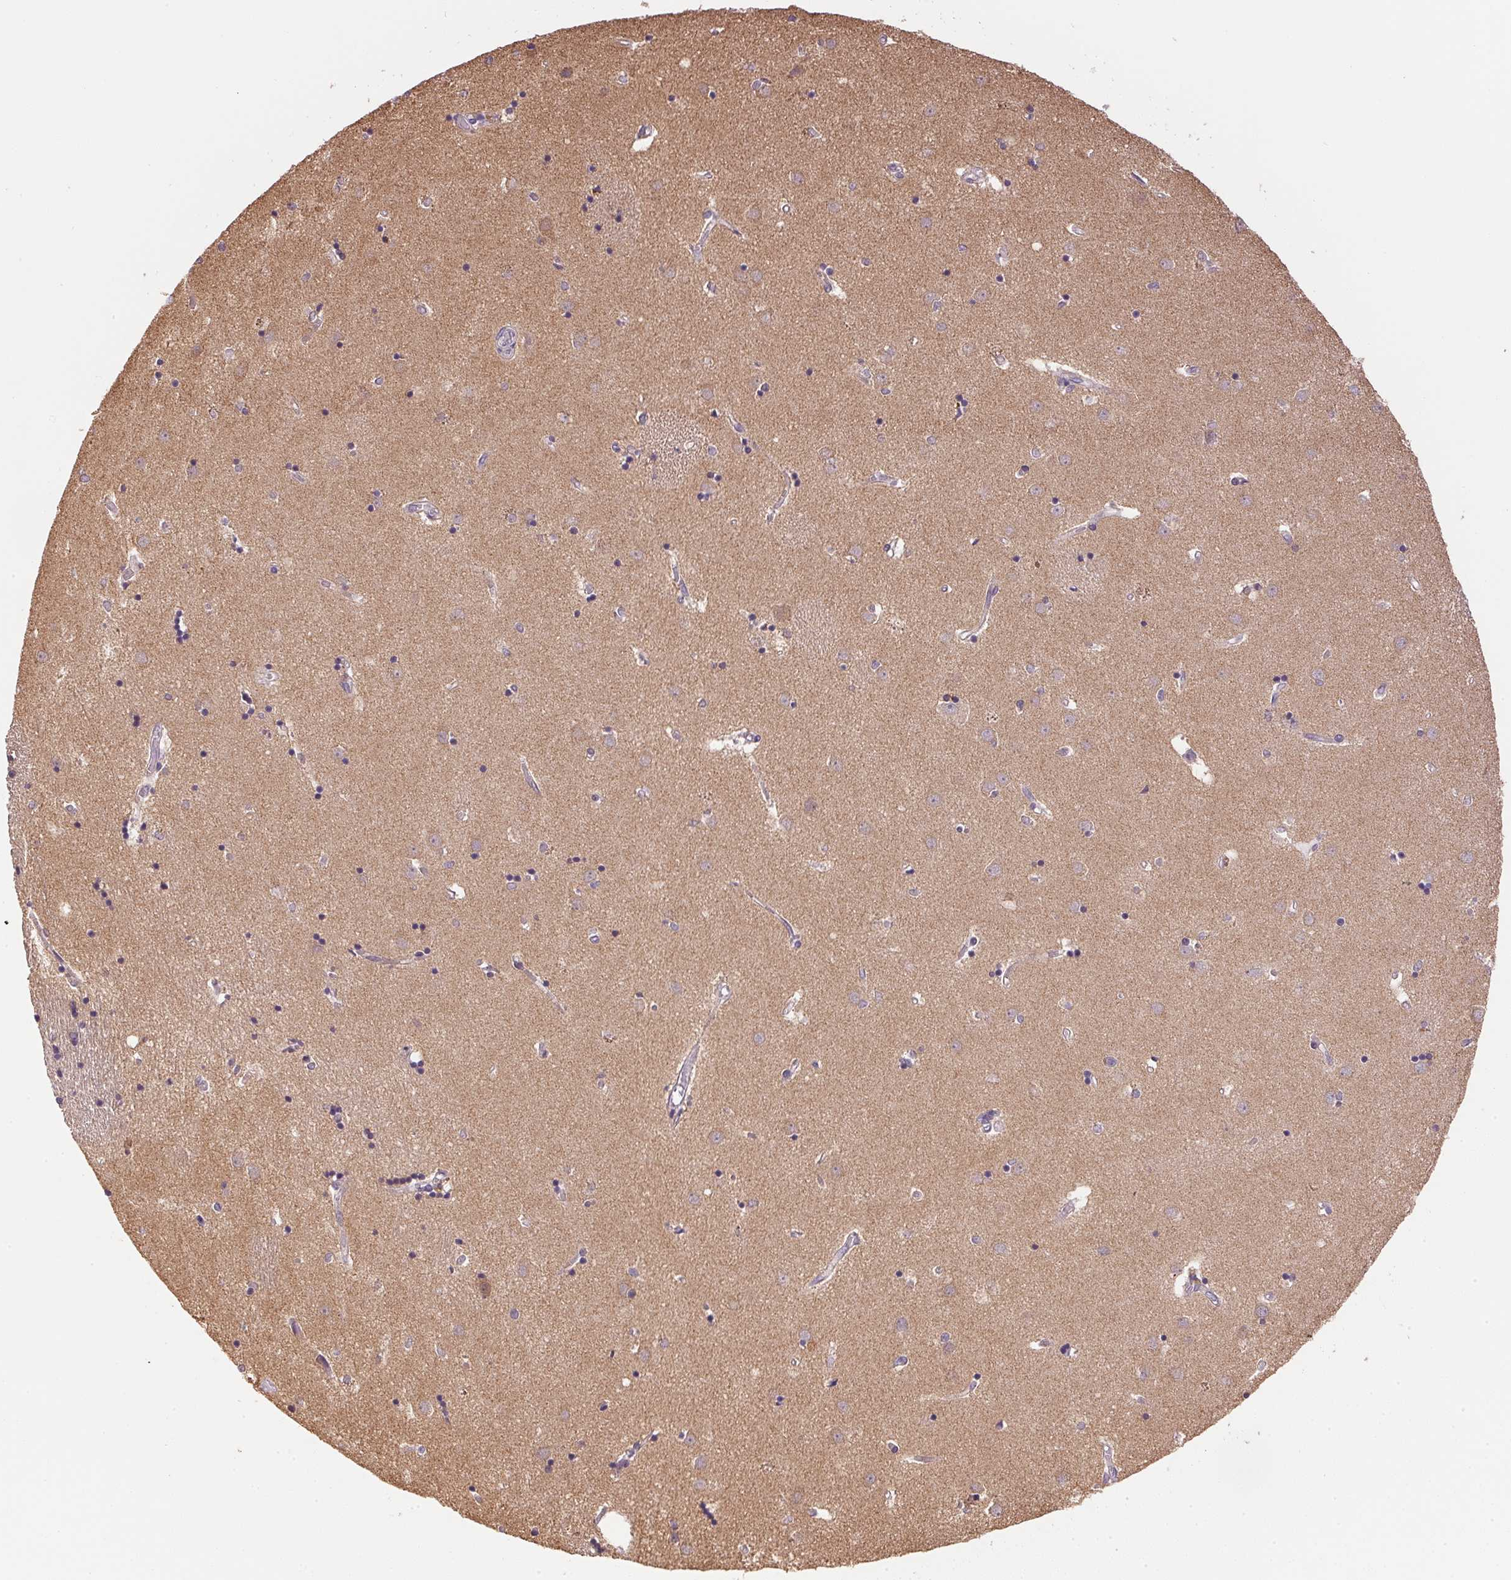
{"staining": {"intensity": "negative", "quantity": "none", "location": "none"}, "tissue": "caudate", "cell_type": "Glial cells", "image_type": "normal", "snomed": [{"axis": "morphology", "description": "Normal tissue, NOS"}, {"axis": "topography", "description": "Lateral ventricle wall"}], "caption": "Immunohistochemical staining of unremarkable human caudate shows no significant expression in glial cells.", "gene": "SC5D", "patient": {"sex": "male", "age": 54}}